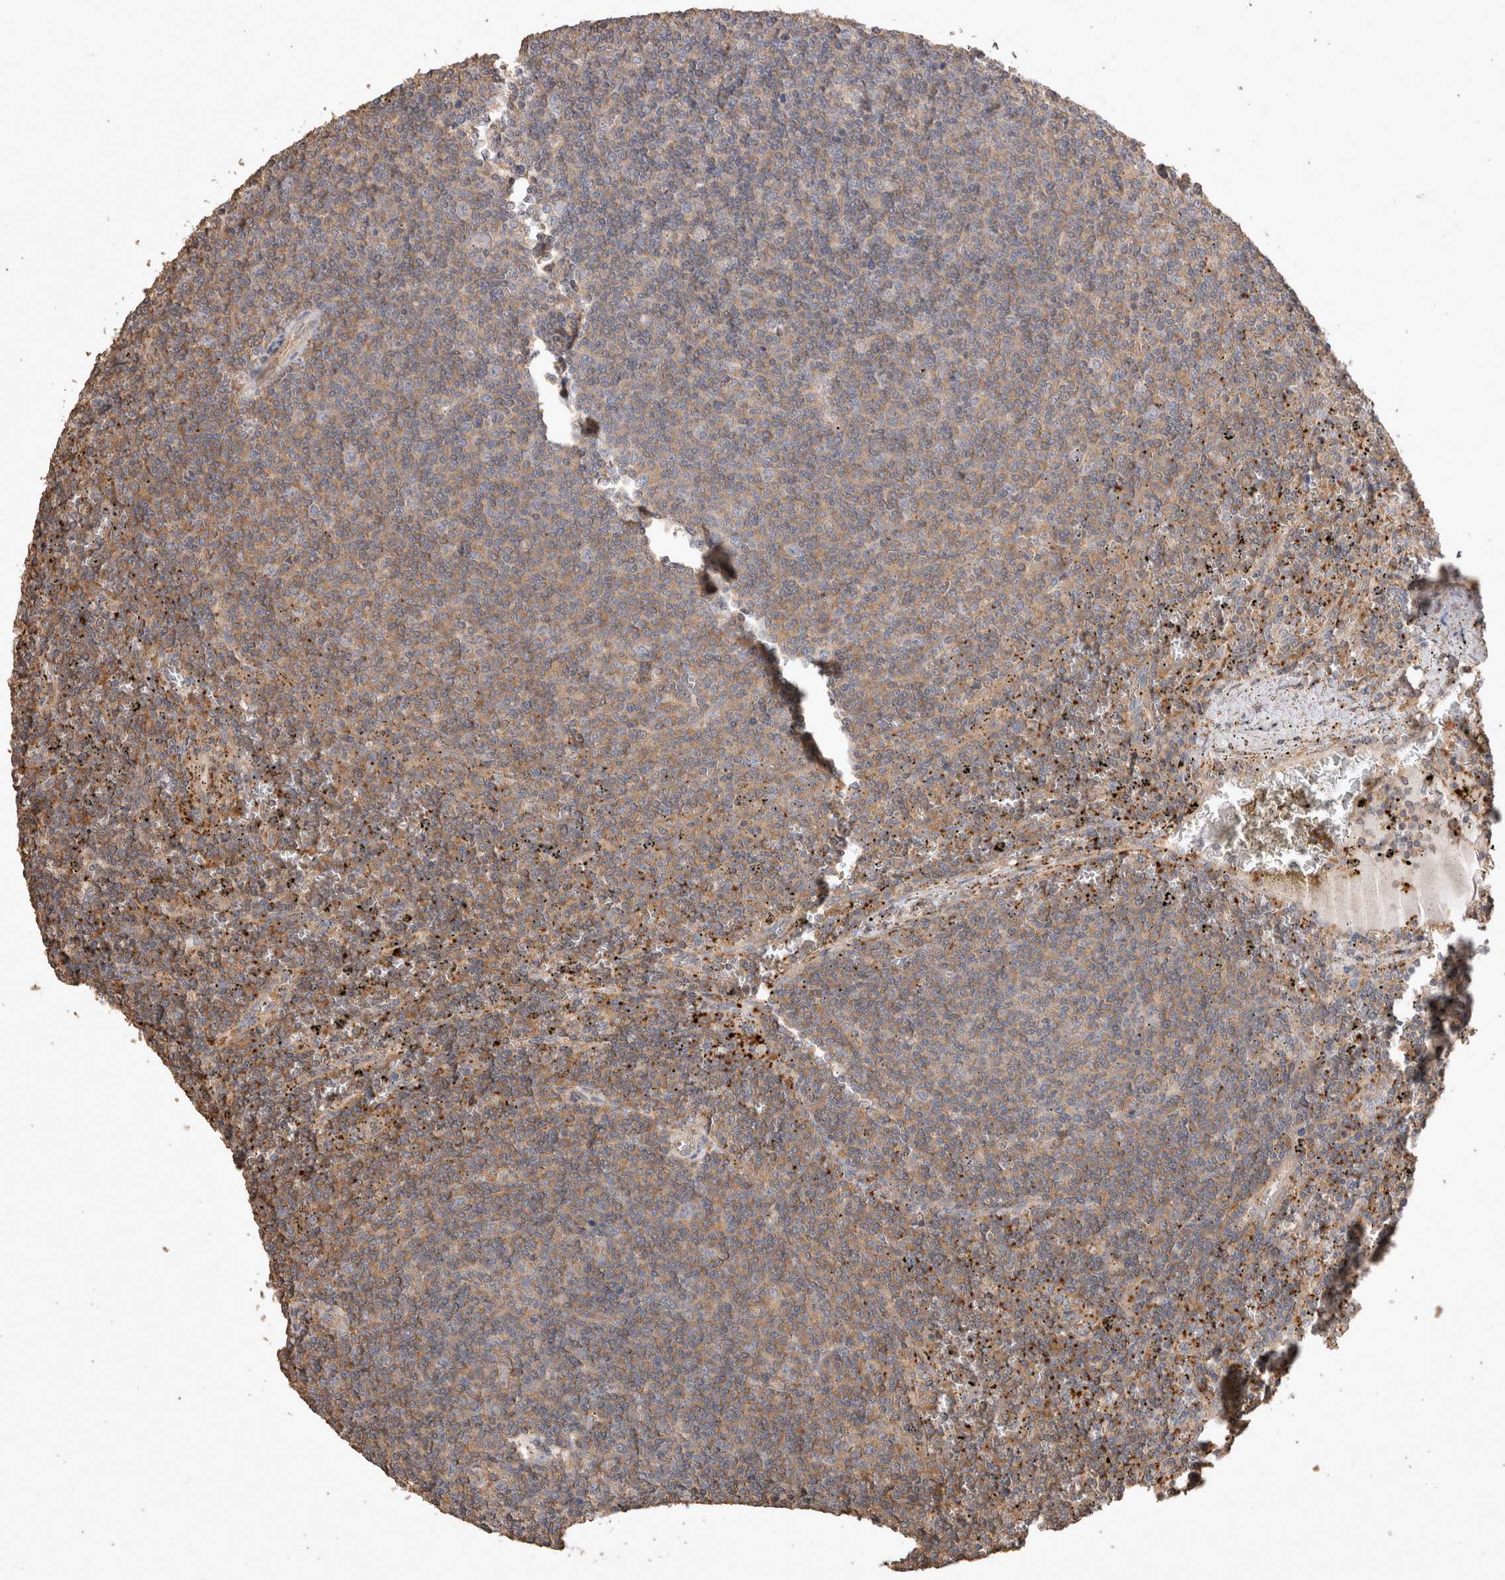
{"staining": {"intensity": "weak", "quantity": ">75%", "location": "cytoplasmic/membranous"}, "tissue": "lymphoma", "cell_type": "Tumor cells", "image_type": "cancer", "snomed": [{"axis": "morphology", "description": "Malignant lymphoma, non-Hodgkin's type, Low grade"}, {"axis": "topography", "description": "Spleen"}], "caption": "The micrograph shows a brown stain indicating the presence of a protein in the cytoplasmic/membranous of tumor cells in low-grade malignant lymphoma, non-Hodgkin's type.", "gene": "SNX31", "patient": {"sex": "female", "age": 50}}